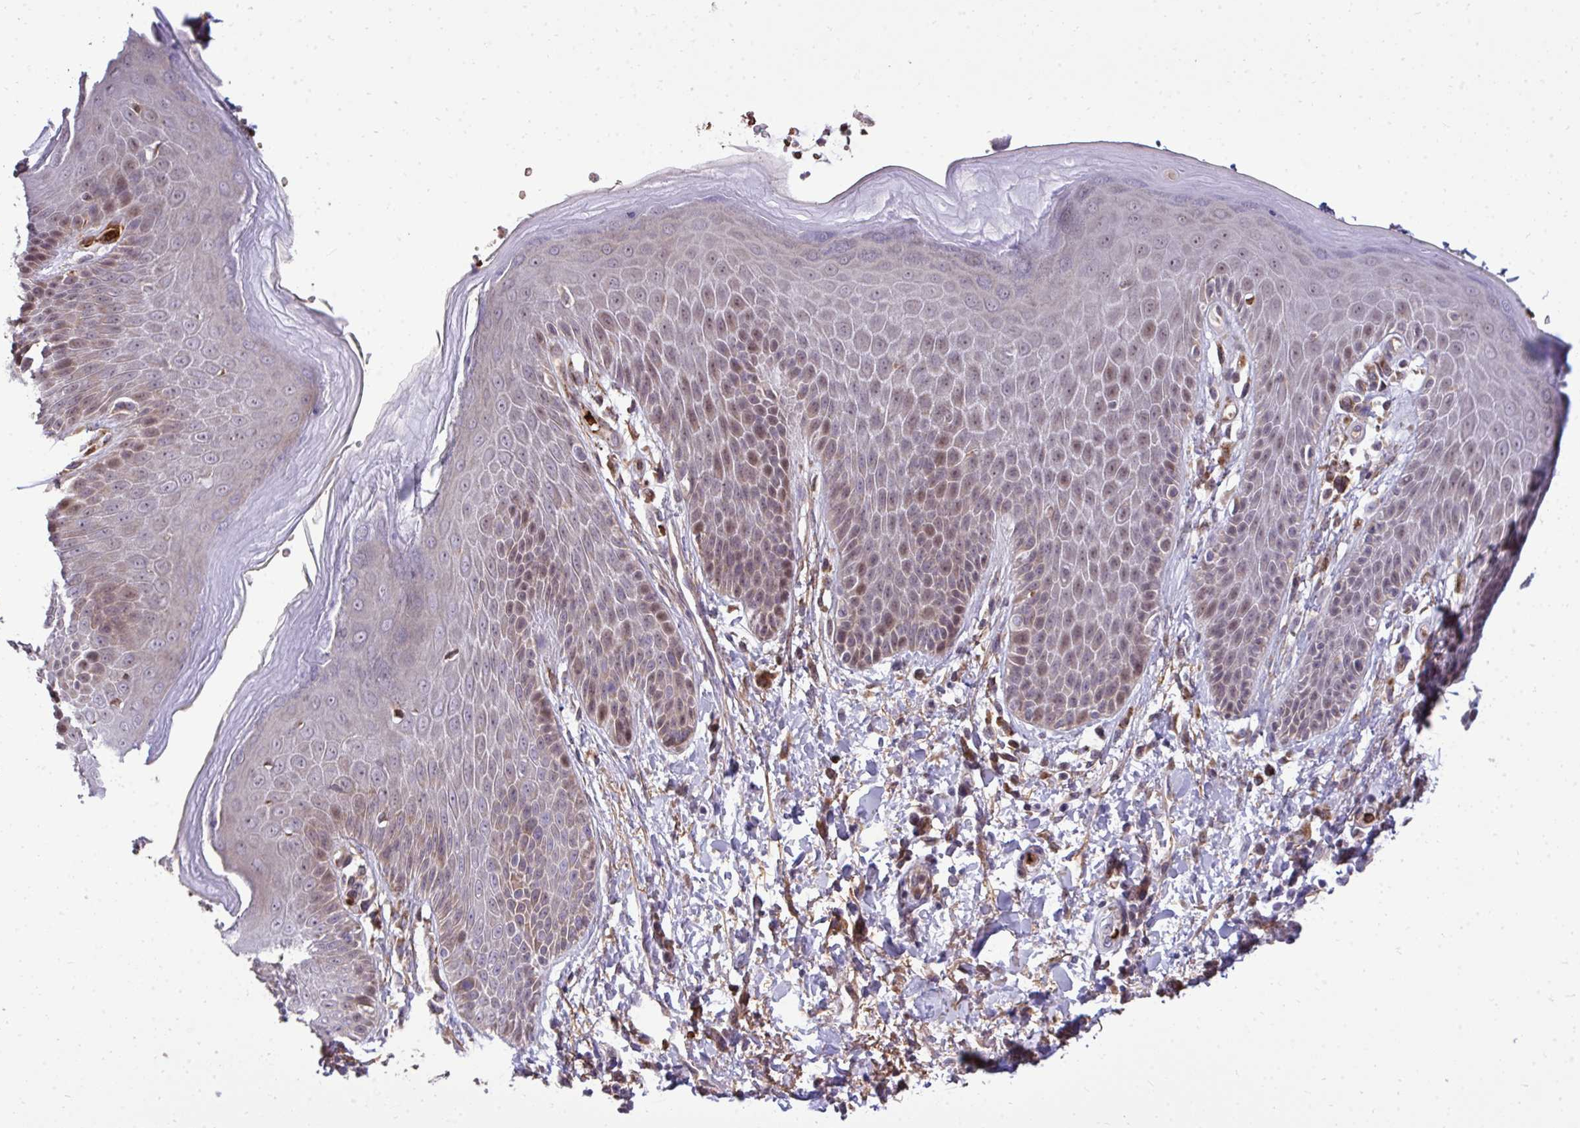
{"staining": {"intensity": "weak", "quantity": "25%-75%", "location": "nuclear"}, "tissue": "skin", "cell_type": "Epidermal cells", "image_type": "normal", "snomed": [{"axis": "morphology", "description": "Normal tissue, NOS"}, {"axis": "topography", "description": "Anal"}, {"axis": "topography", "description": "Peripheral nerve tissue"}], "caption": "Immunohistochemistry (IHC) staining of benign skin, which exhibits low levels of weak nuclear expression in approximately 25%-75% of epidermal cells indicating weak nuclear protein expression. The staining was performed using DAB (3,3'-diaminobenzidine) (brown) for protein detection and nuclei were counterstained in hematoxylin (blue).", "gene": "FIBCD1", "patient": {"sex": "male", "age": 51}}